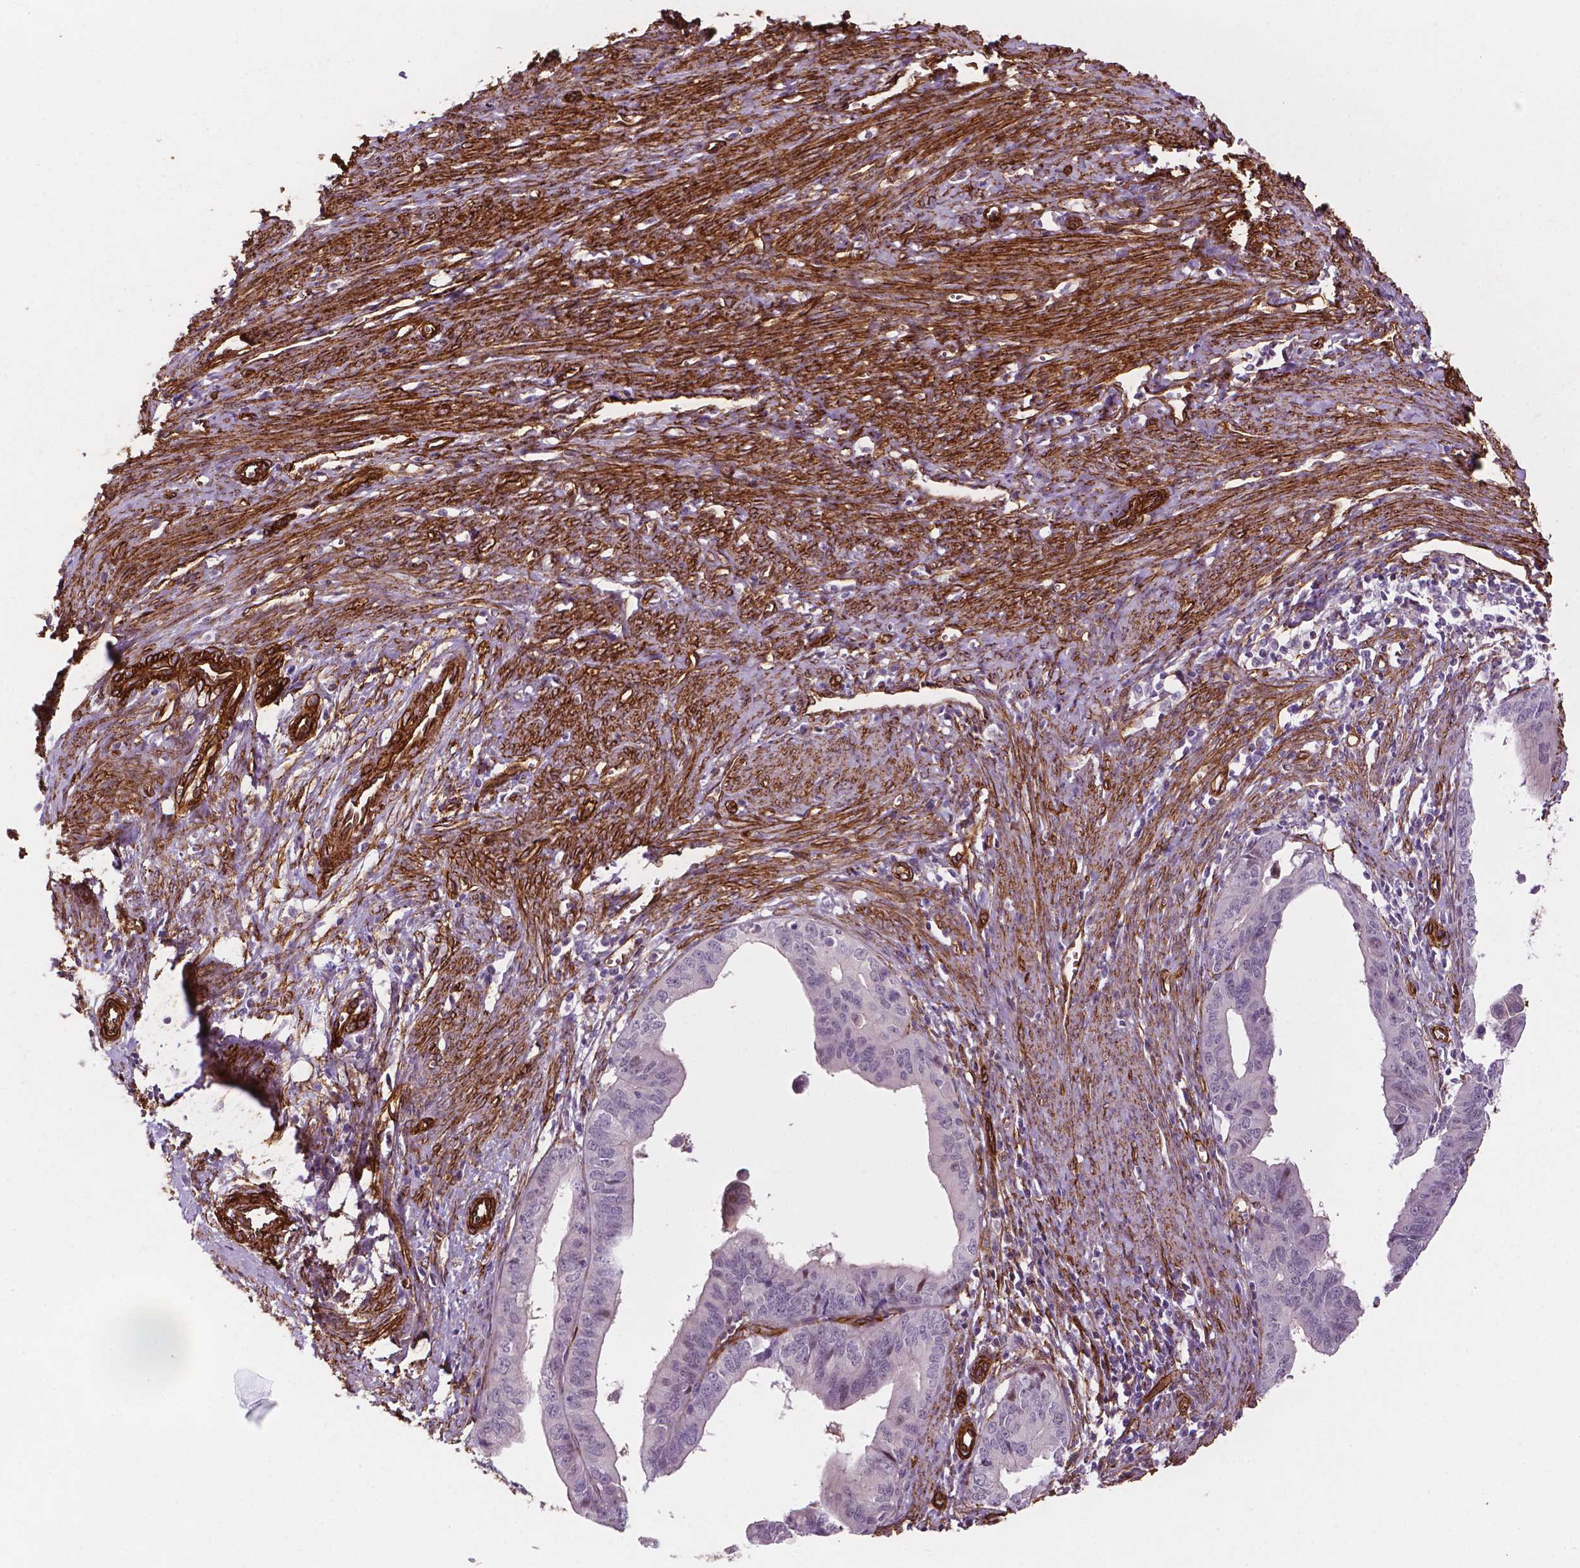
{"staining": {"intensity": "negative", "quantity": "none", "location": "none"}, "tissue": "endometrial cancer", "cell_type": "Tumor cells", "image_type": "cancer", "snomed": [{"axis": "morphology", "description": "Adenocarcinoma, NOS"}, {"axis": "topography", "description": "Endometrium"}], "caption": "Immunohistochemical staining of human endometrial adenocarcinoma displays no significant positivity in tumor cells. (DAB (3,3'-diaminobenzidine) immunohistochemistry (IHC) visualized using brightfield microscopy, high magnification).", "gene": "EGFL8", "patient": {"sex": "female", "age": 65}}